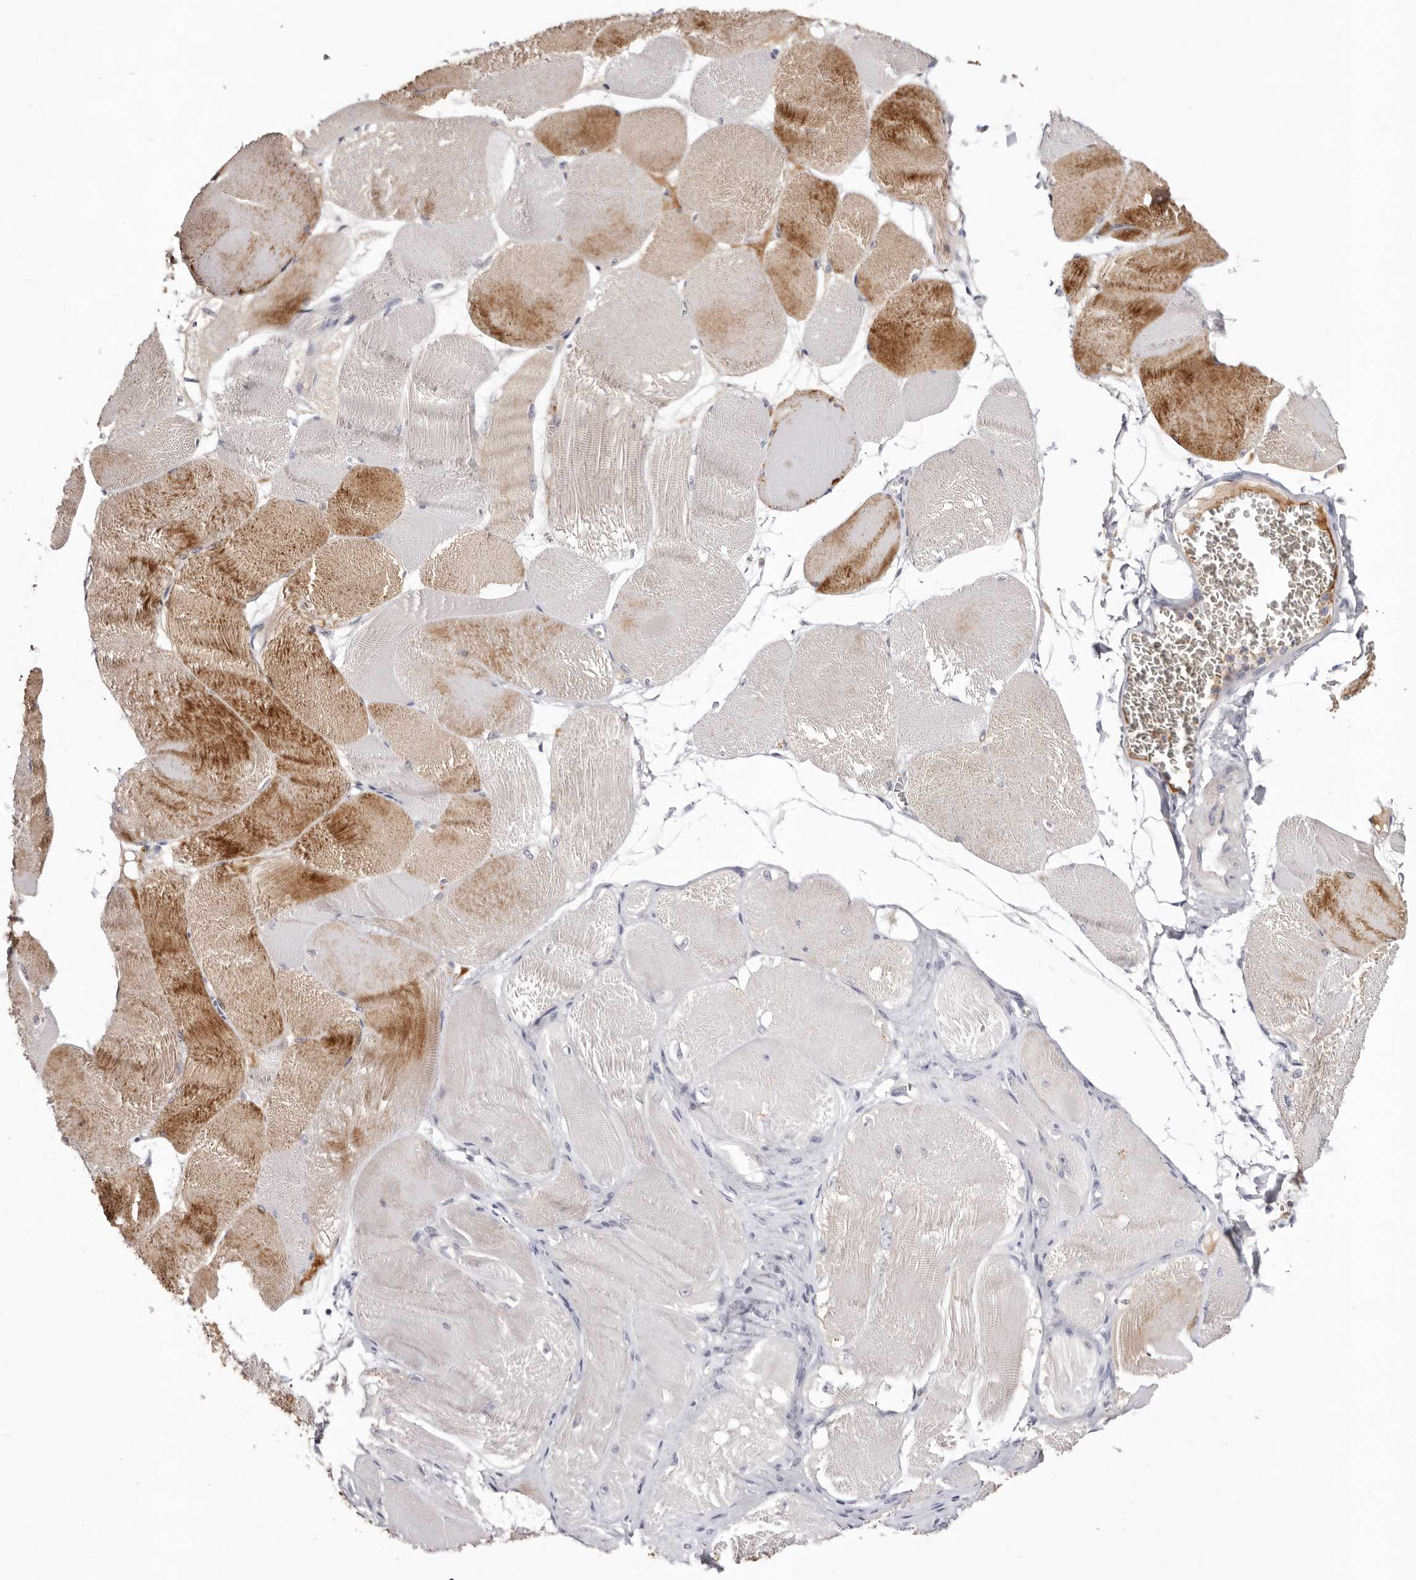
{"staining": {"intensity": "strong", "quantity": "25%-75%", "location": "cytoplasmic/membranous"}, "tissue": "skeletal muscle", "cell_type": "Myocytes", "image_type": "normal", "snomed": [{"axis": "morphology", "description": "Normal tissue, NOS"}, {"axis": "morphology", "description": "Basal cell carcinoma"}, {"axis": "topography", "description": "Skeletal muscle"}], "caption": "Normal skeletal muscle displays strong cytoplasmic/membranous staining in approximately 25%-75% of myocytes.", "gene": "LMLN", "patient": {"sex": "female", "age": 64}}